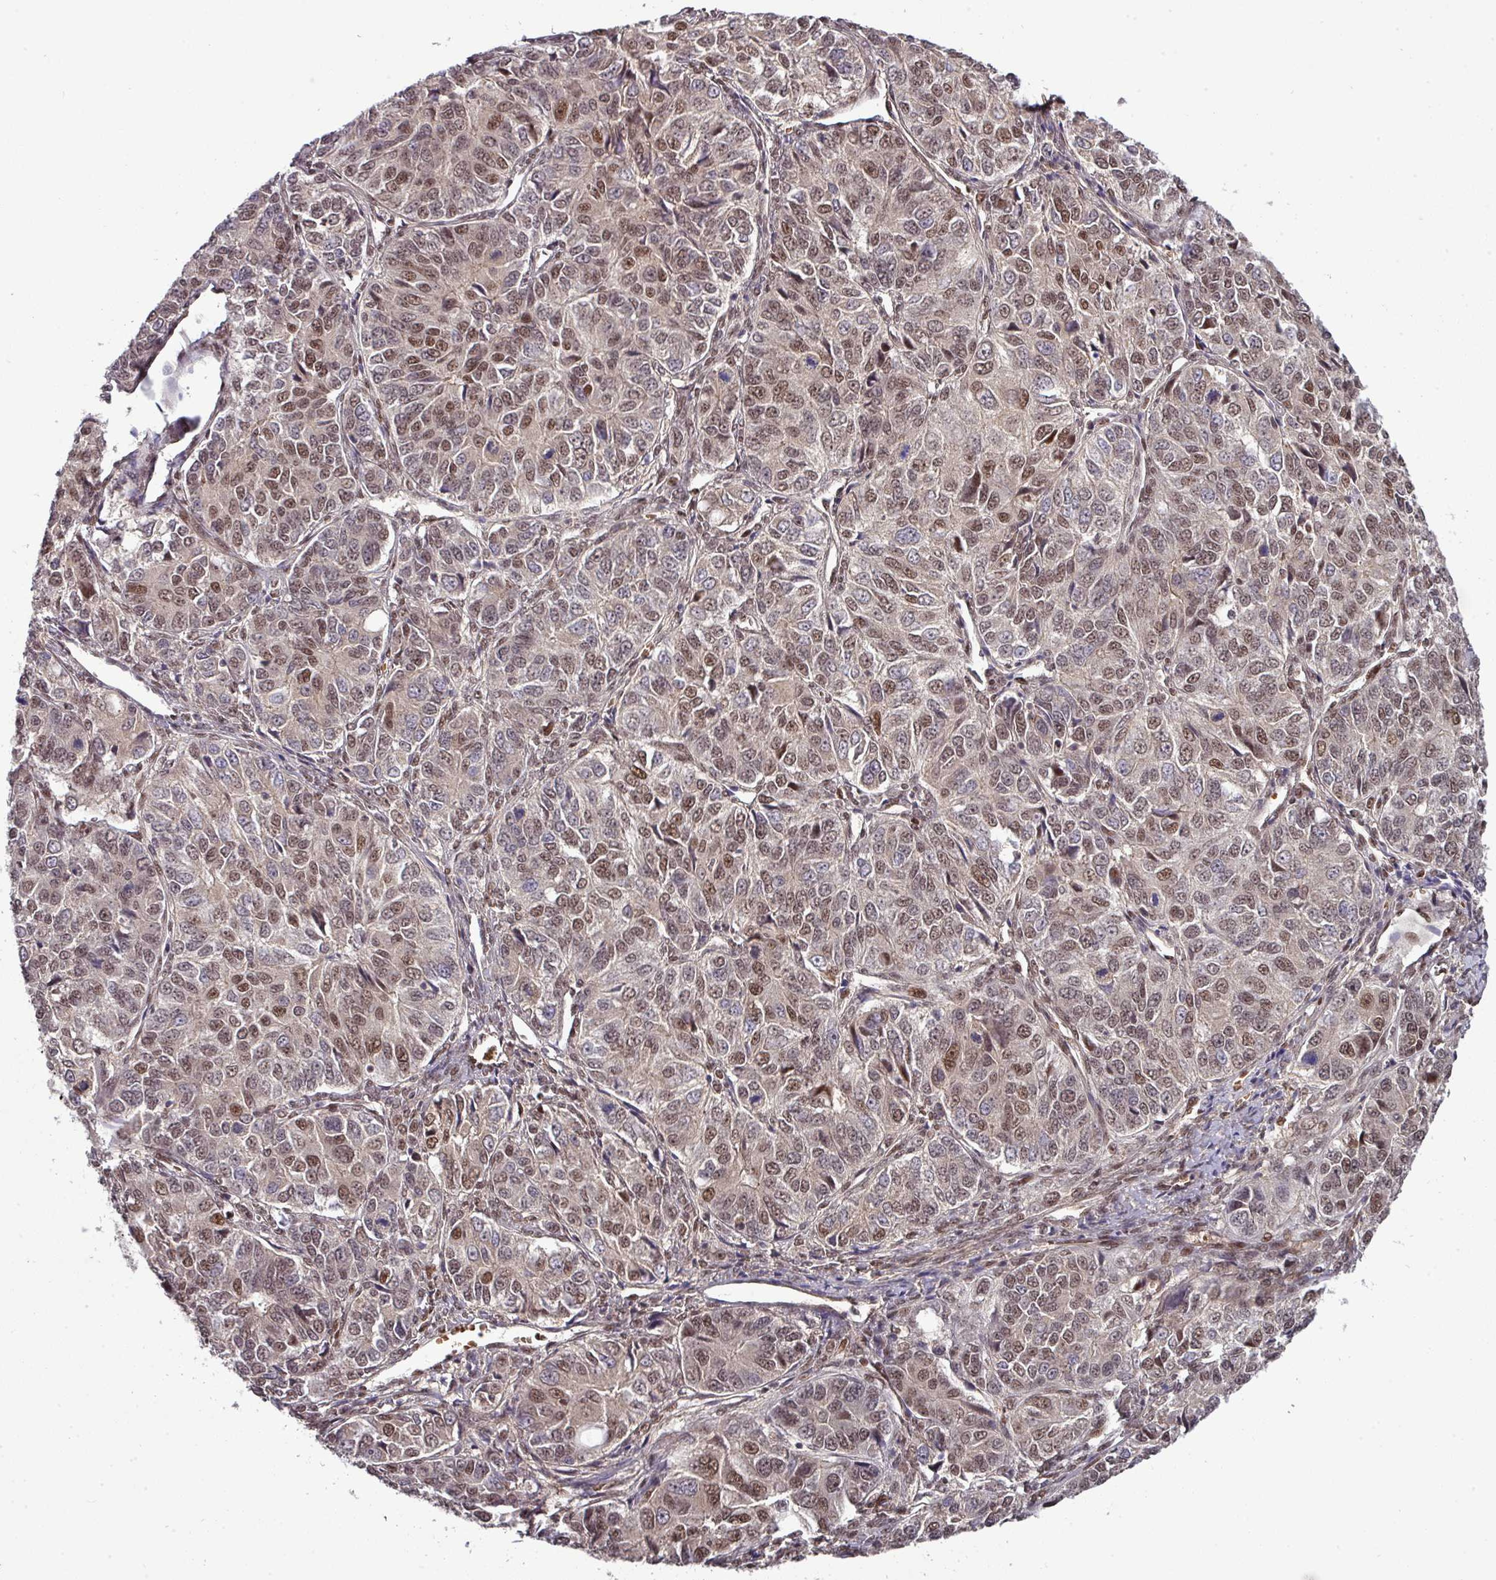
{"staining": {"intensity": "moderate", "quantity": ">75%", "location": "nuclear"}, "tissue": "ovarian cancer", "cell_type": "Tumor cells", "image_type": "cancer", "snomed": [{"axis": "morphology", "description": "Carcinoma, endometroid"}, {"axis": "topography", "description": "Ovary"}], "caption": "Immunohistochemistry (IHC) staining of ovarian endometroid carcinoma, which demonstrates medium levels of moderate nuclear staining in approximately >75% of tumor cells indicating moderate nuclear protein staining. The staining was performed using DAB (brown) for protein detection and nuclei were counterstained in hematoxylin (blue).", "gene": "CIC", "patient": {"sex": "female", "age": 51}}